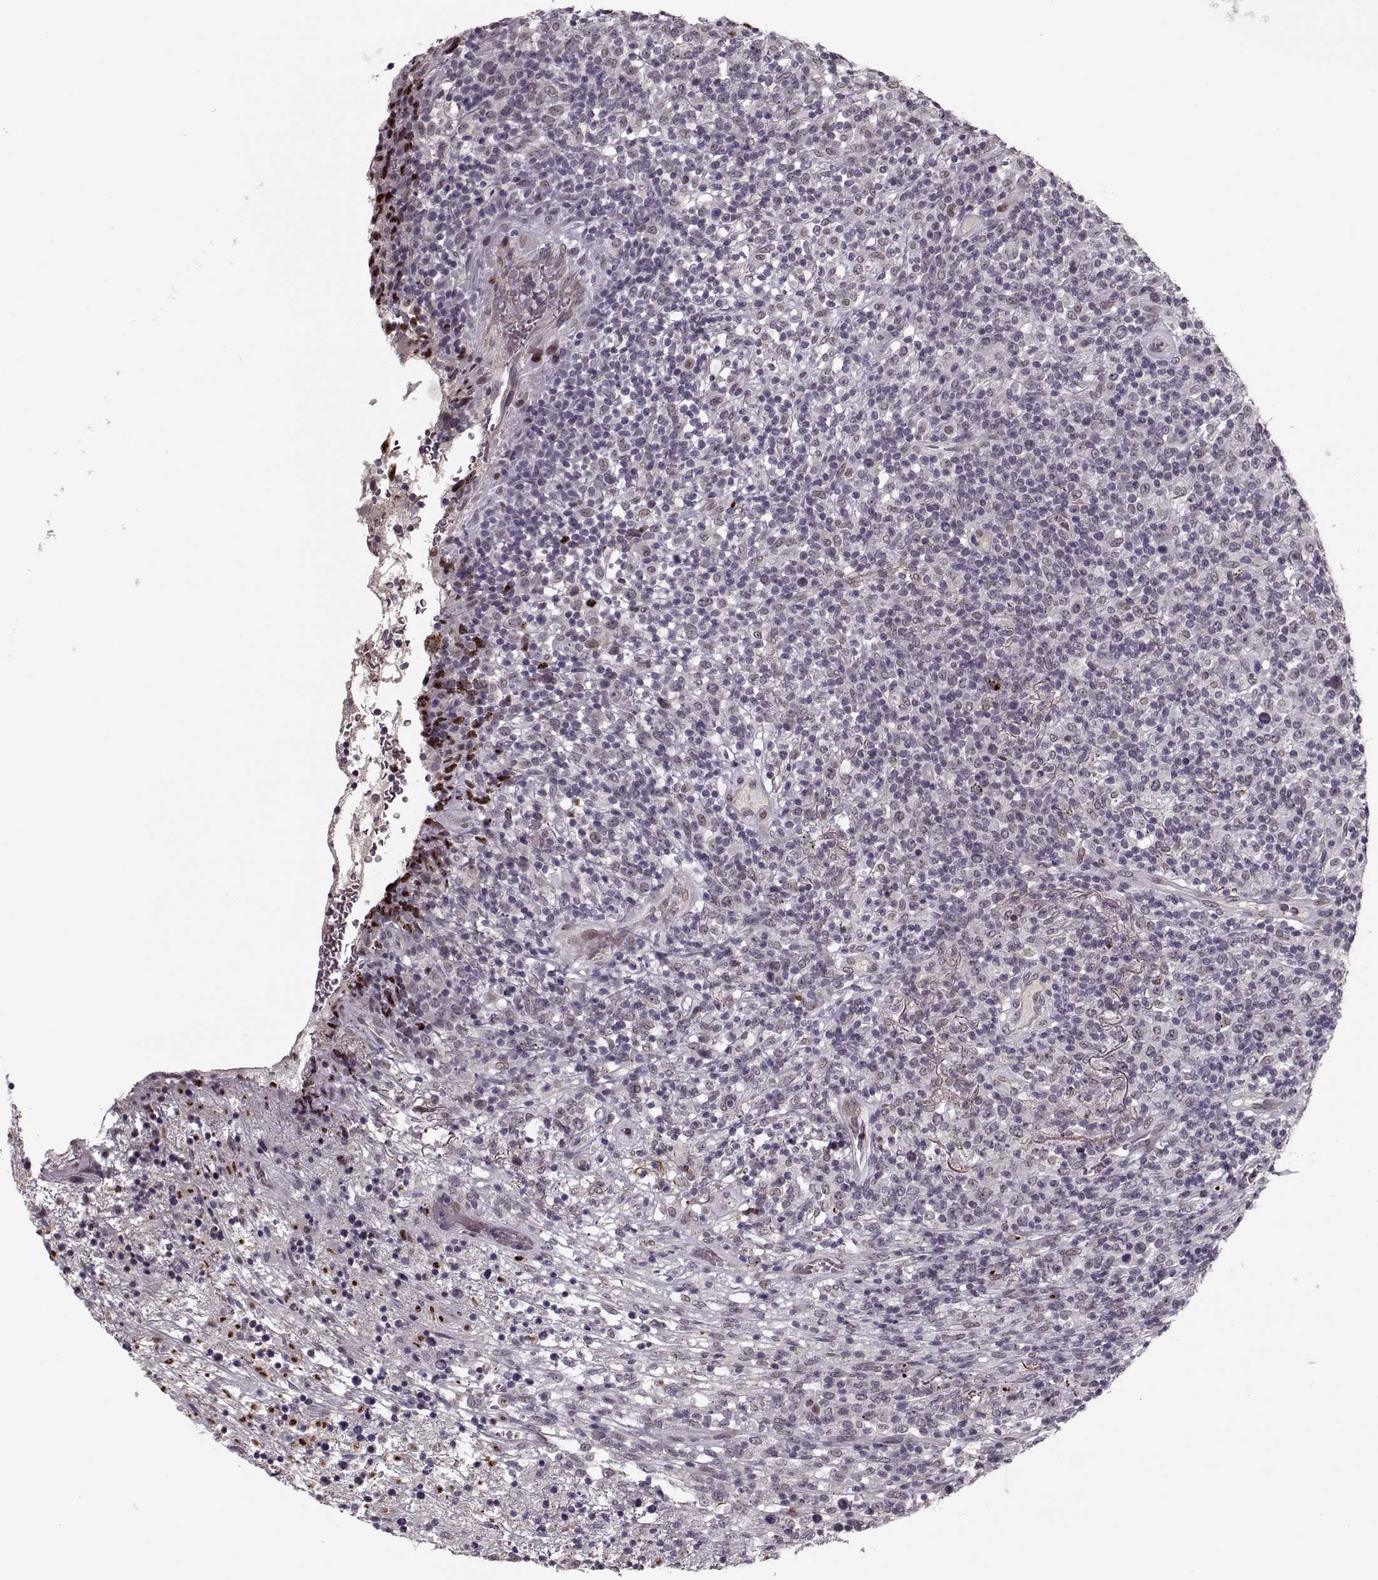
{"staining": {"intensity": "negative", "quantity": "none", "location": "none"}, "tissue": "lymphoma", "cell_type": "Tumor cells", "image_type": "cancer", "snomed": [{"axis": "morphology", "description": "Malignant lymphoma, non-Hodgkin's type, High grade"}, {"axis": "topography", "description": "Lung"}], "caption": "High power microscopy histopathology image of an immunohistochemistry (IHC) image of high-grade malignant lymphoma, non-Hodgkin's type, revealing no significant expression in tumor cells.", "gene": "DNAI3", "patient": {"sex": "male", "age": 79}}